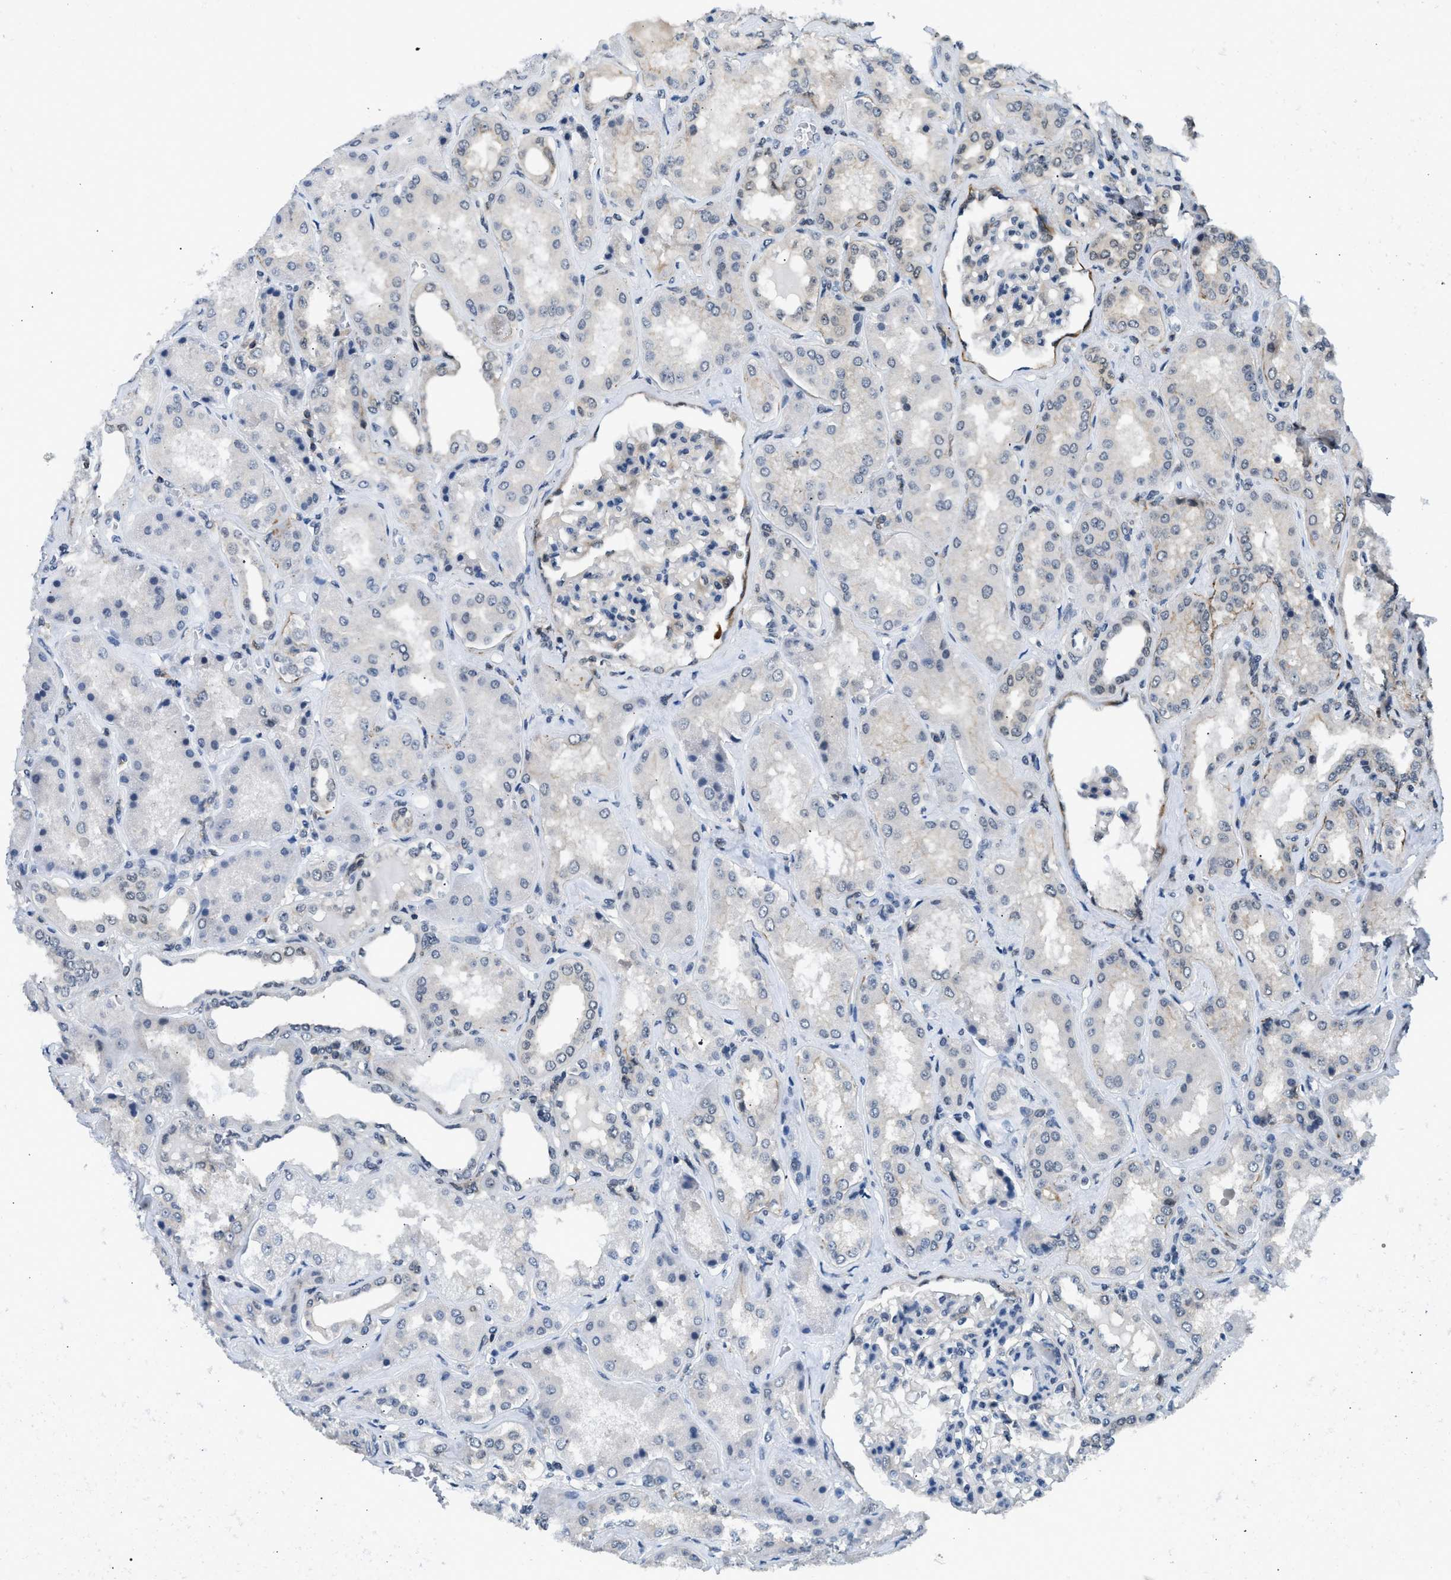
{"staining": {"intensity": "negative", "quantity": "none", "location": "none"}, "tissue": "kidney", "cell_type": "Cells in glomeruli", "image_type": "normal", "snomed": [{"axis": "morphology", "description": "Normal tissue, NOS"}, {"axis": "topography", "description": "Kidney"}], "caption": "Immunohistochemical staining of unremarkable human kidney reveals no significant expression in cells in glomeruli. The staining is performed using DAB (3,3'-diaminobenzidine) brown chromogen with nuclei counter-stained in using hematoxylin.", "gene": "MTMR1", "patient": {"sex": "female", "age": 56}}